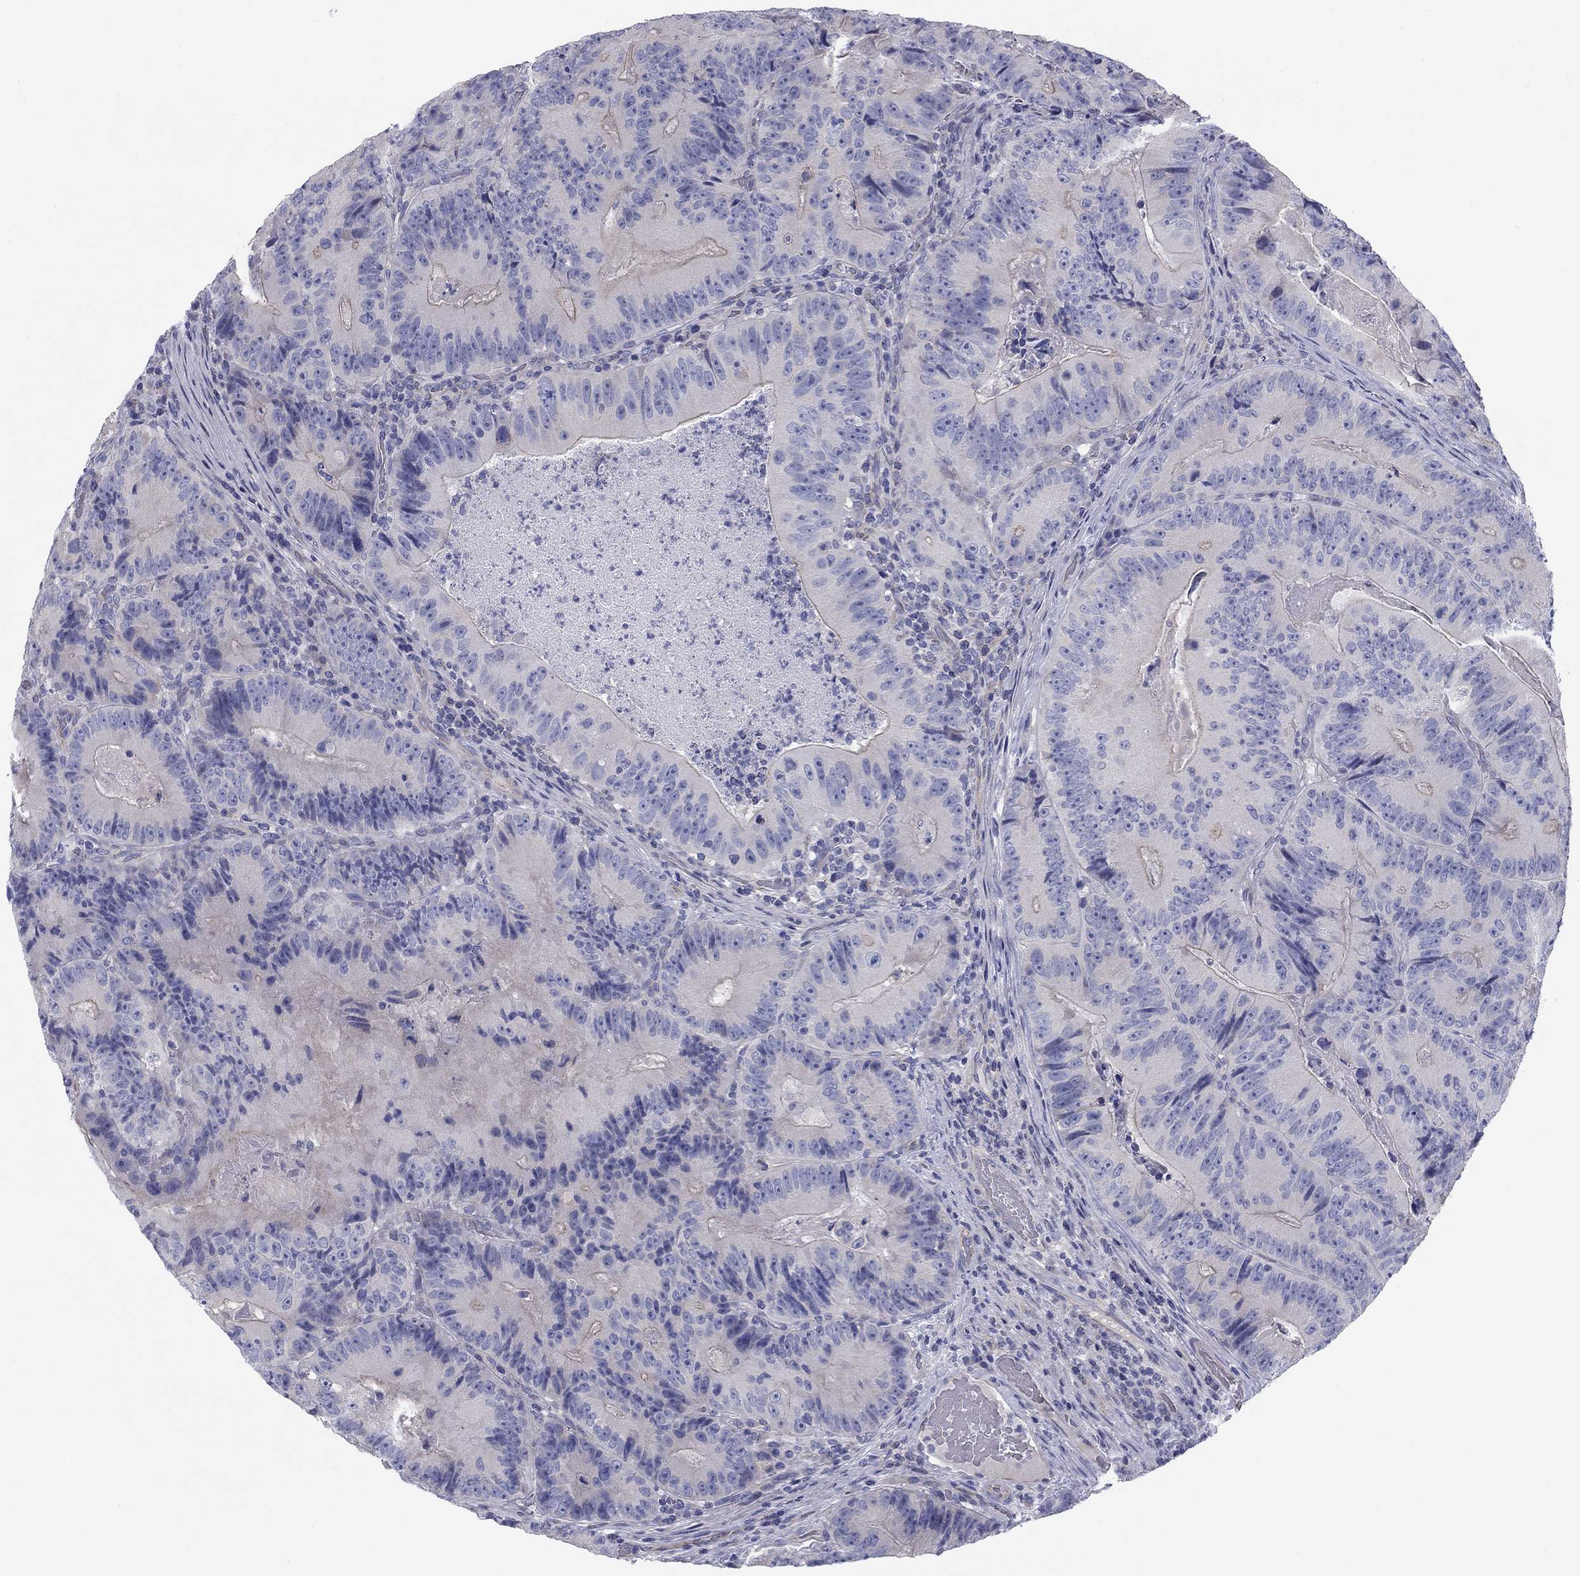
{"staining": {"intensity": "negative", "quantity": "none", "location": "none"}, "tissue": "colorectal cancer", "cell_type": "Tumor cells", "image_type": "cancer", "snomed": [{"axis": "morphology", "description": "Adenocarcinoma, NOS"}, {"axis": "topography", "description": "Colon"}], "caption": "A micrograph of adenocarcinoma (colorectal) stained for a protein reveals no brown staining in tumor cells.", "gene": "SEPTIN3", "patient": {"sex": "female", "age": 86}}